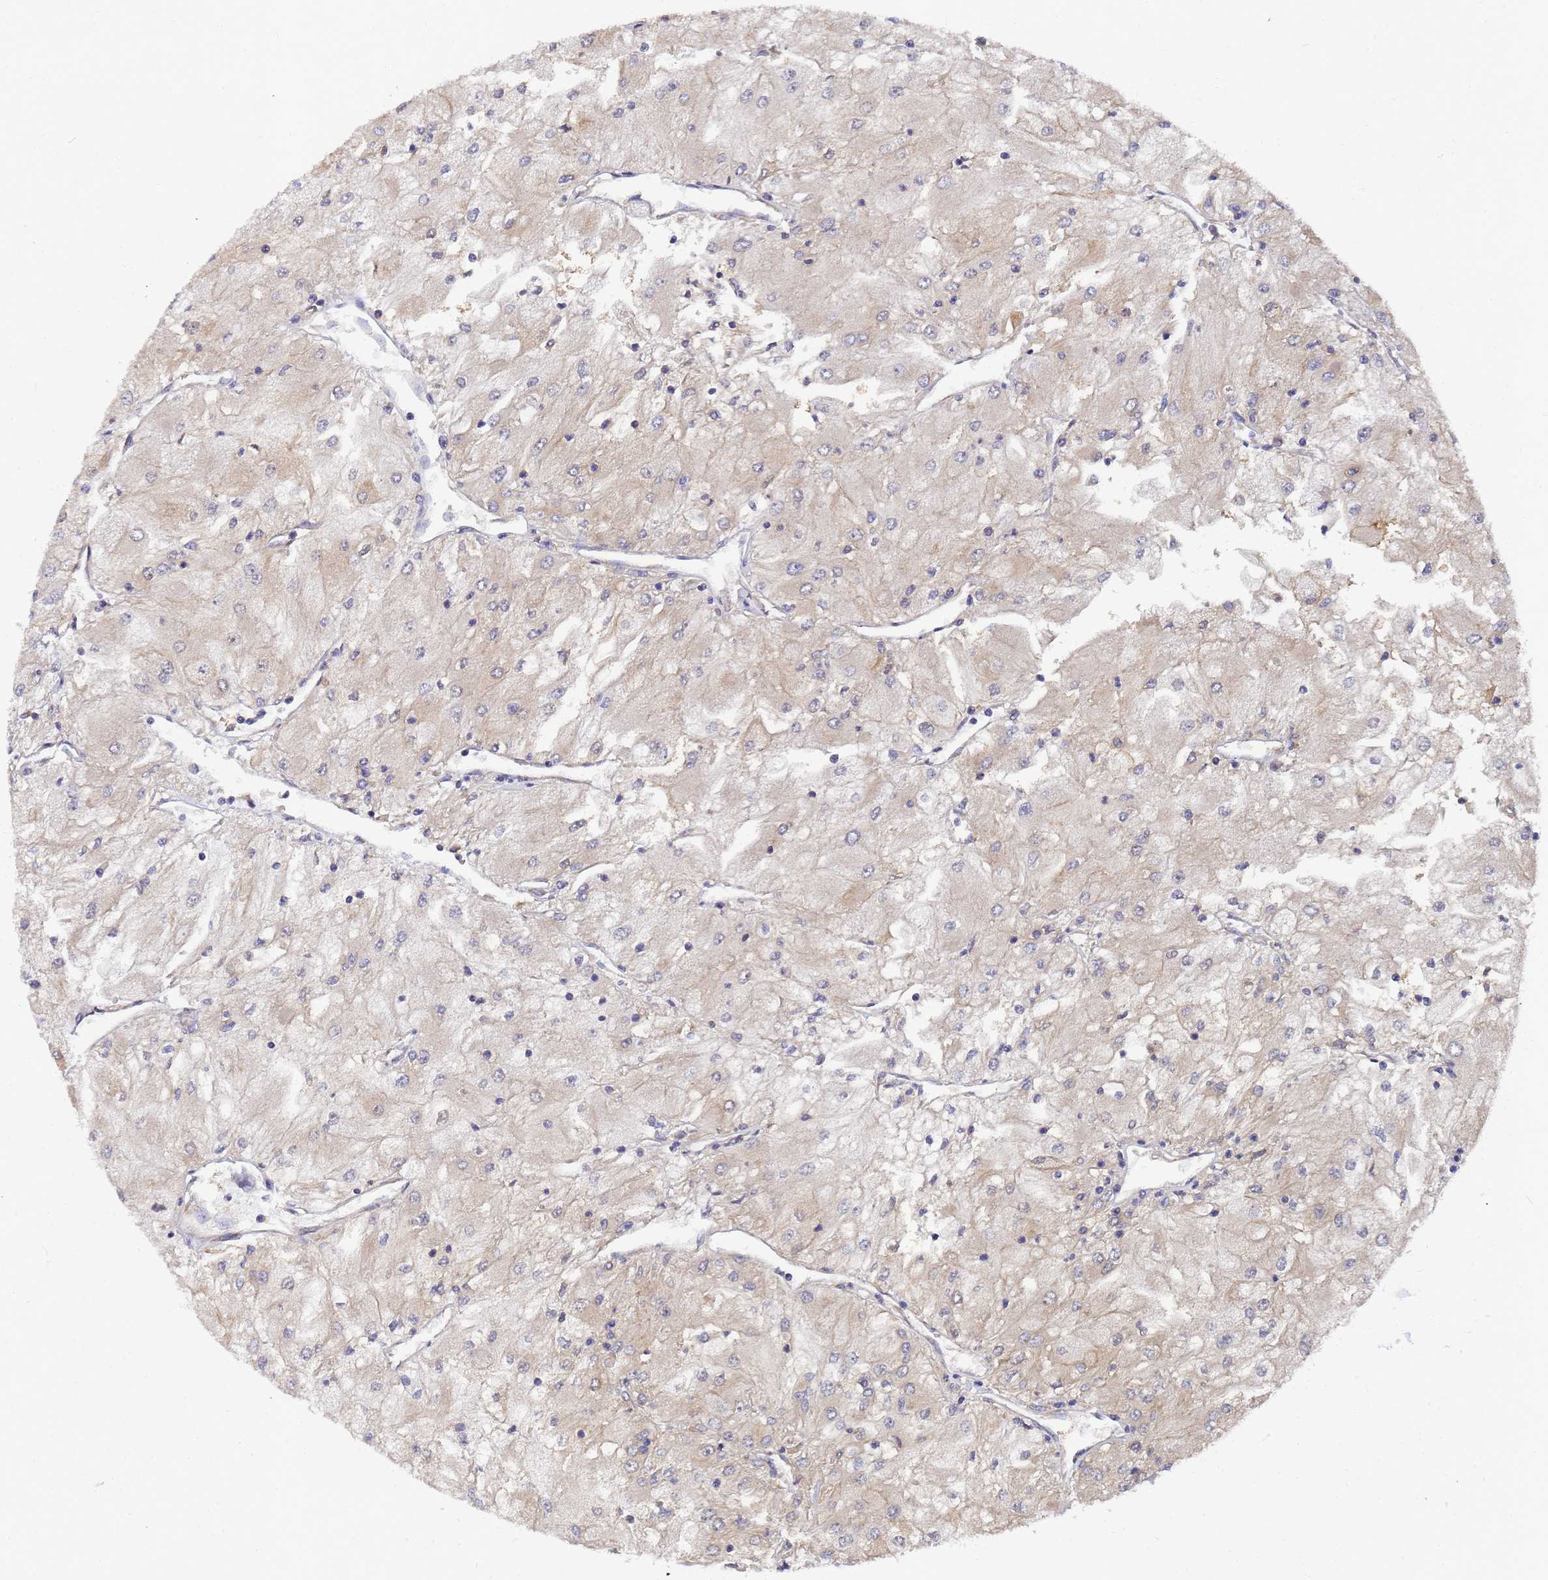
{"staining": {"intensity": "weak", "quantity": "<25%", "location": "cytoplasmic/membranous"}, "tissue": "renal cancer", "cell_type": "Tumor cells", "image_type": "cancer", "snomed": [{"axis": "morphology", "description": "Adenocarcinoma, NOS"}, {"axis": "topography", "description": "Kidney"}], "caption": "Tumor cells are negative for protein expression in human renal cancer (adenocarcinoma).", "gene": "ALS2CL", "patient": {"sex": "male", "age": 80}}